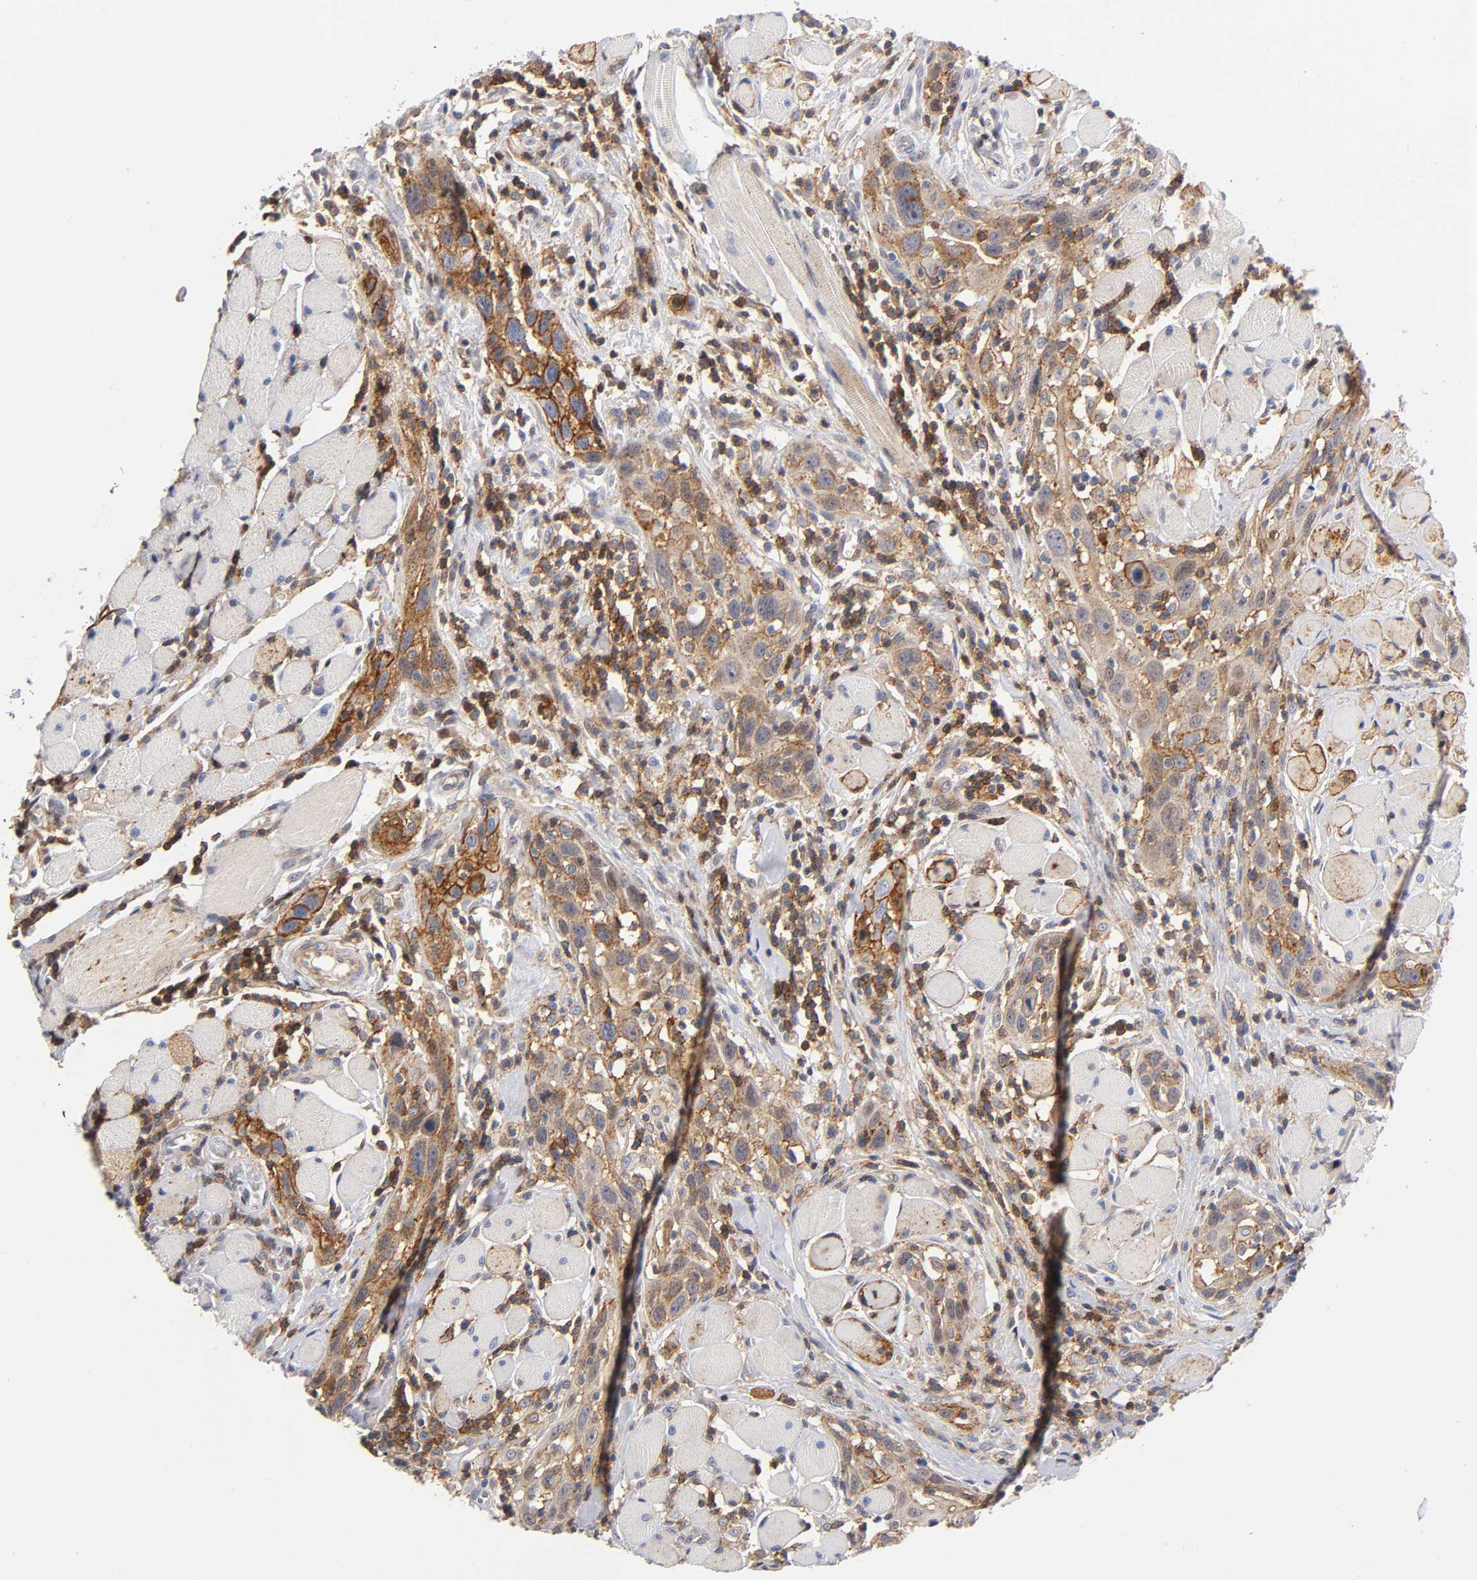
{"staining": {"intensity": "moderate", "quantity": ">75%", "location": "cytoplasmic/membranous"}, "tissue": "head and neck cancer", "cell_type": "Tumor cells", "image_type": "cancer", "snomed": [{"axis": "morphology", "description": "Squamous cell carcinoma, NOS"}, {"axis": "topography", "description": "Oral tissue"}, {"axis": "topography", "description": "Head-Neck"}], "caption": "Tumor cells show medium levels of moderate cytoplasmic/membranous positivity in approximately >75% of cells in head and neck cancer (squamous cell carcinoma).", "gene": "ANXA7", "patient": {"sex": "female", "age": 50}}